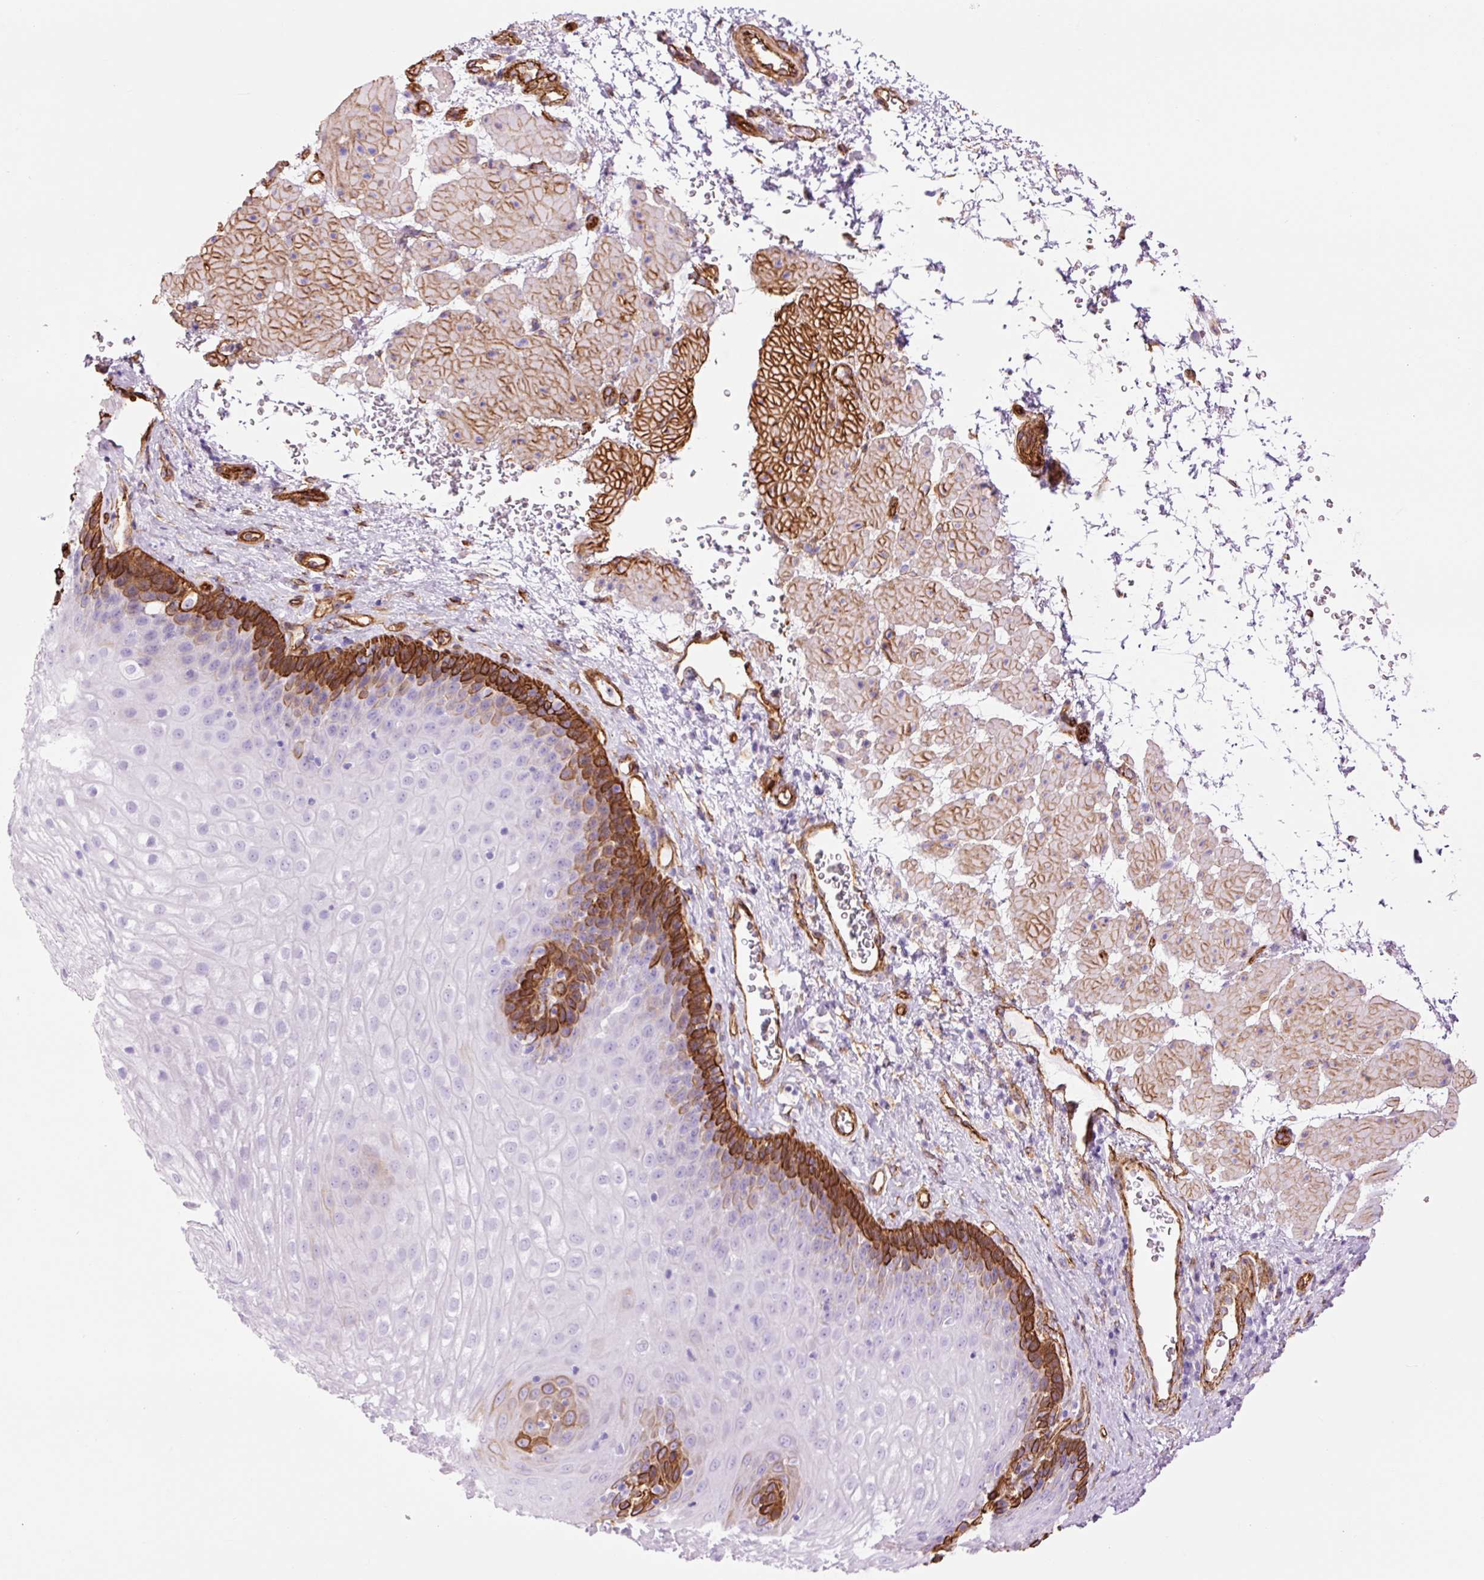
{"staining": {"intensity": "strong", "quantity": "25%-75%", "location": "cytoplasmic/membranous"}, "tissue": "esophagus", "cell_type": "Squamous epithelial cells", "image_type": "normal", "snomed": [{"axis": "morphology", "description": "Normal tissue, NOS"}, {"axis": "topography", "description": "Esophagus"}], "caption": "This is a histology image of immunohistochemistry (IHC) staining of normal esophagus, which shows strong staining in the cytoplasmic/membranous of squamous epithelial cells.", "gene": "CAV1", "patient": {"sex": "female", "age": 66}}